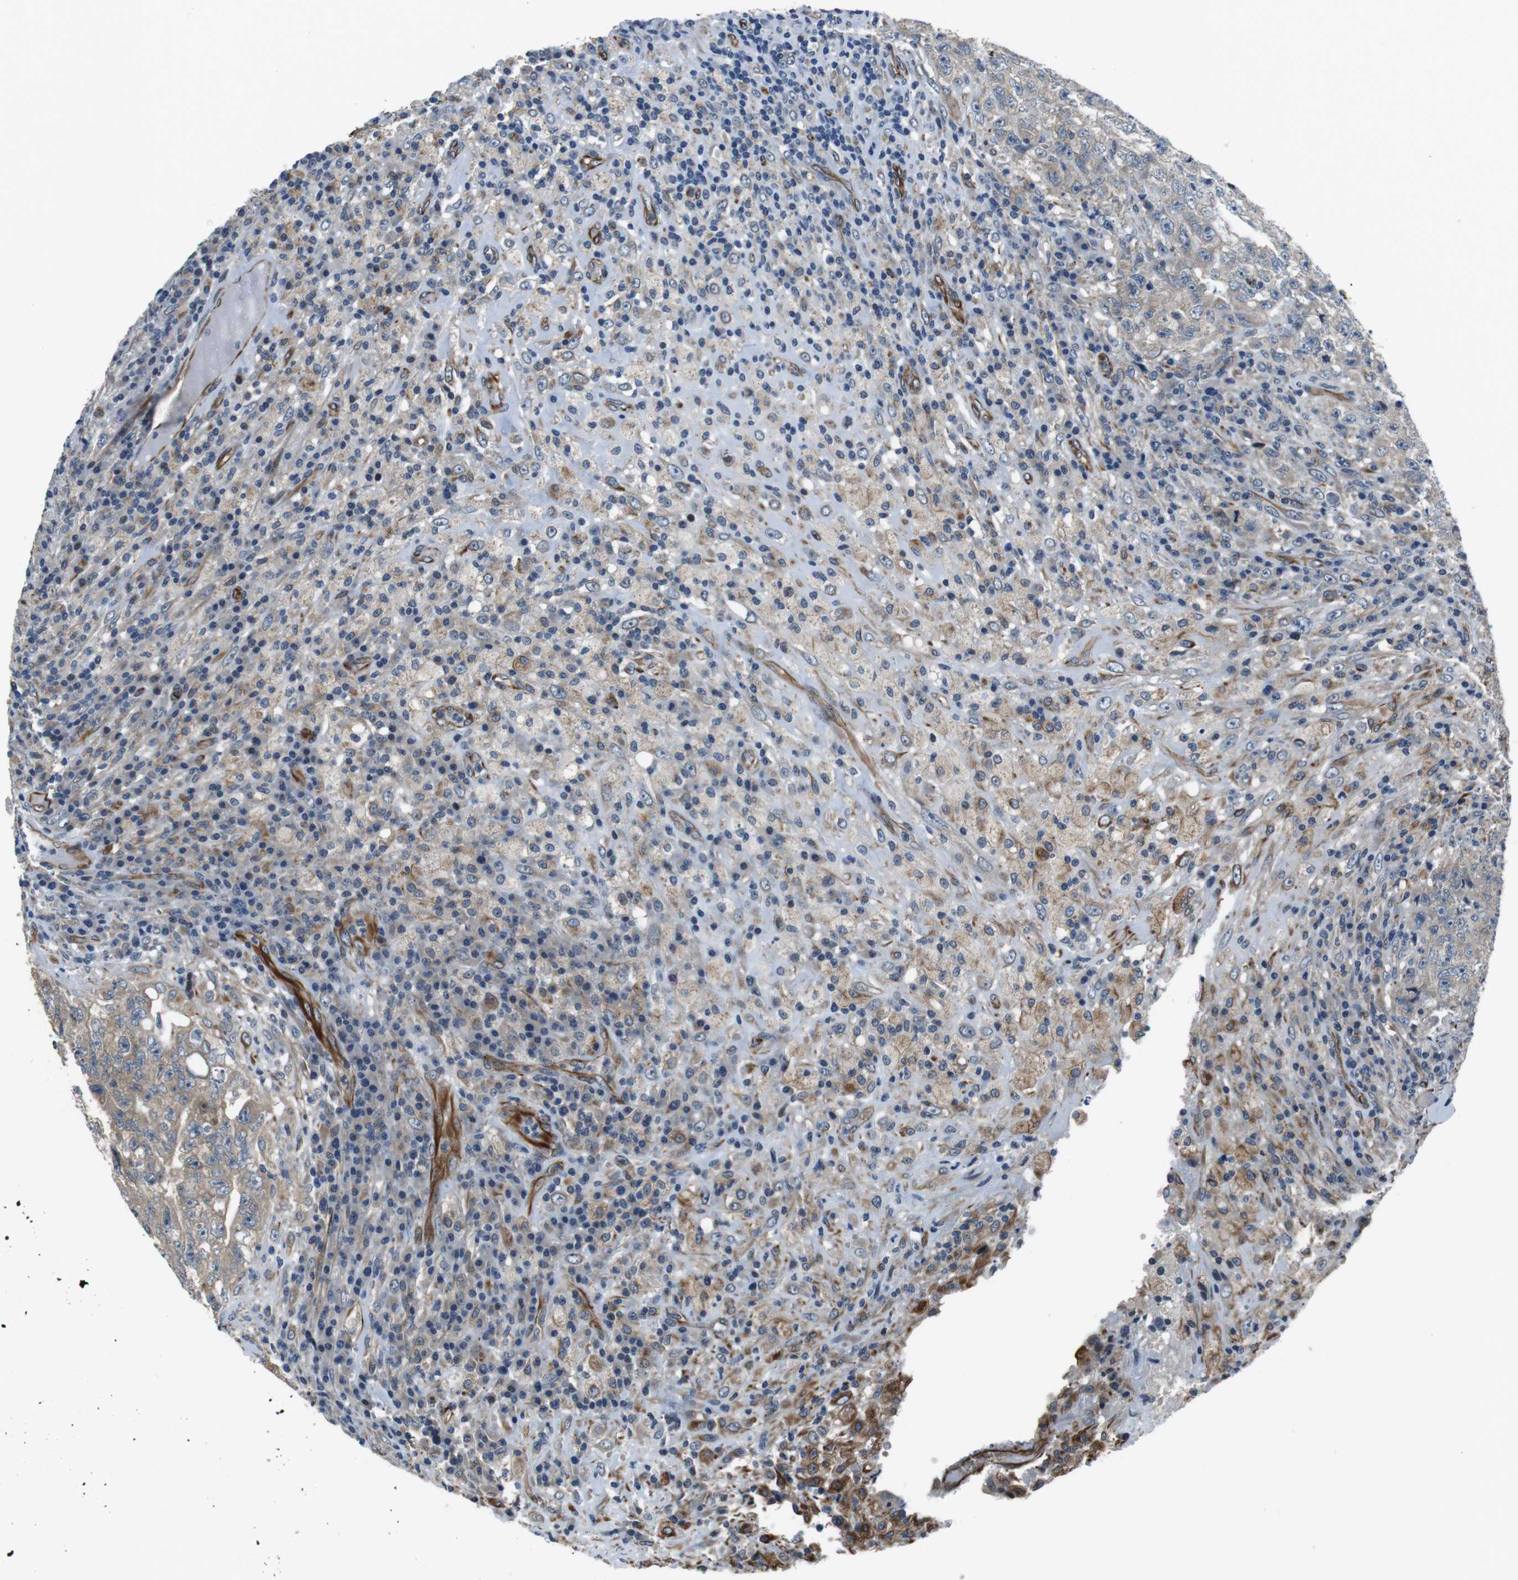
{"staining": {"intensity": "weak", "quantity": "<25%", "location": "cytoplasmic/membranous"}, "tissue": "testis cancer", "cell_type": "Tumor cells", "image_type": "cancer", "snomed": [{"axis": "morphology", "description": "Necrosis, NOS"}, {"axis": "morphology", "description": "Carcinoma, Embryonal, NOS"}, {"axis": "topography", "description": "Testis"}], "caption": "This image is of testis embryonal carcinoma stained with immunohistochemistry to label a protein in brown with the nuclei are counter-stained blue. There is no staining in tumor cells.", "gene": "LRRC49", "patient": {"sex": "male", "age": 19}}